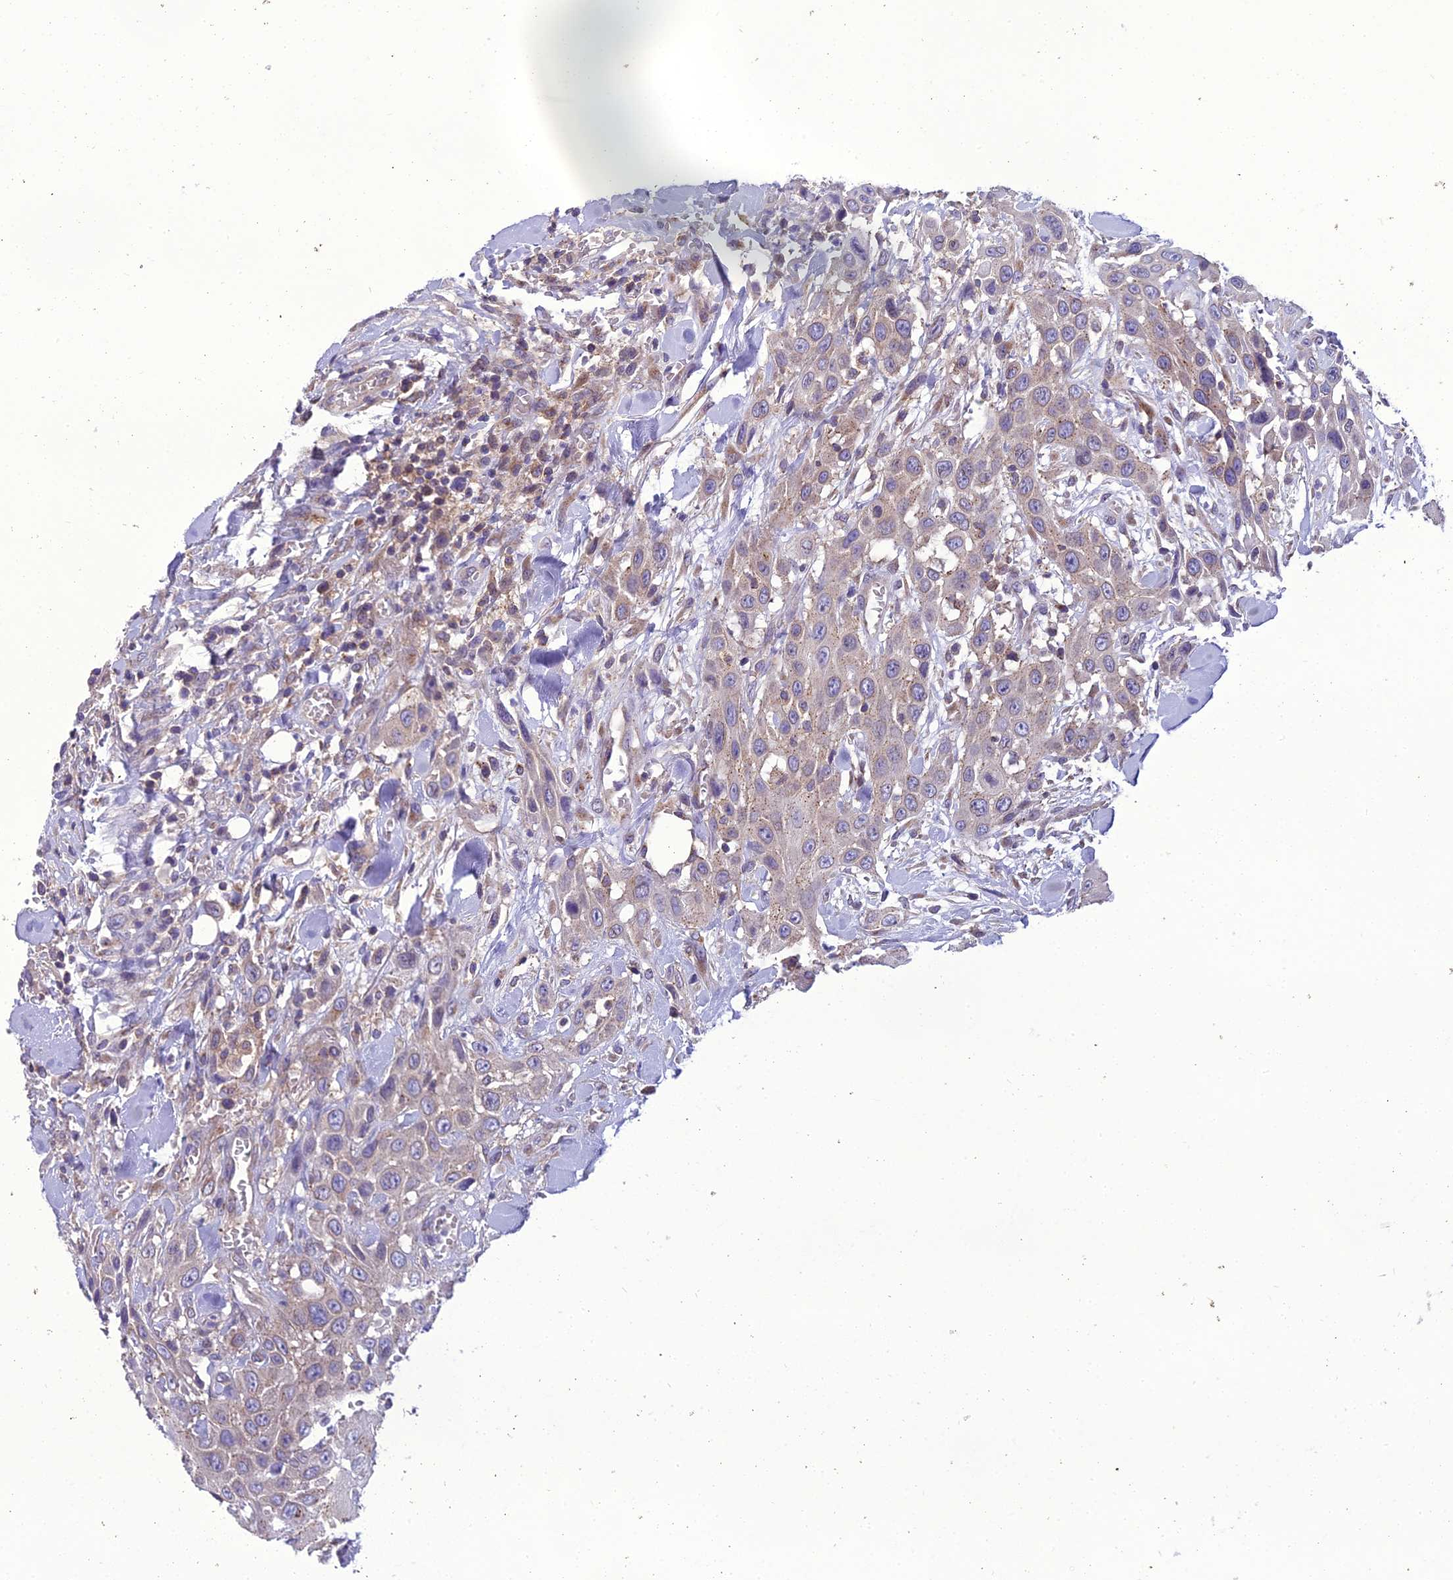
{"staining": {"intensity": "weak", "quantity": "25%-75%", "location": "cytoplasmic/membranous"}, "tissue": "head and neck cancer", "cell_type": "Tumor cells", "image_type": "cancer", "snomed": [{"axis": "morphology", "description": "Squamous cell carcinoma, NOS"}, {"axis": "topography", "description": "Head-Neck"}], "caption": "A brown stain labels weak cytoplasmic/membranous staining of a protein in head and neck squamous cell carcinoma tumor cells.", "gene": "GOLPH3", "patient": {"sex": "male", "age": 81}}